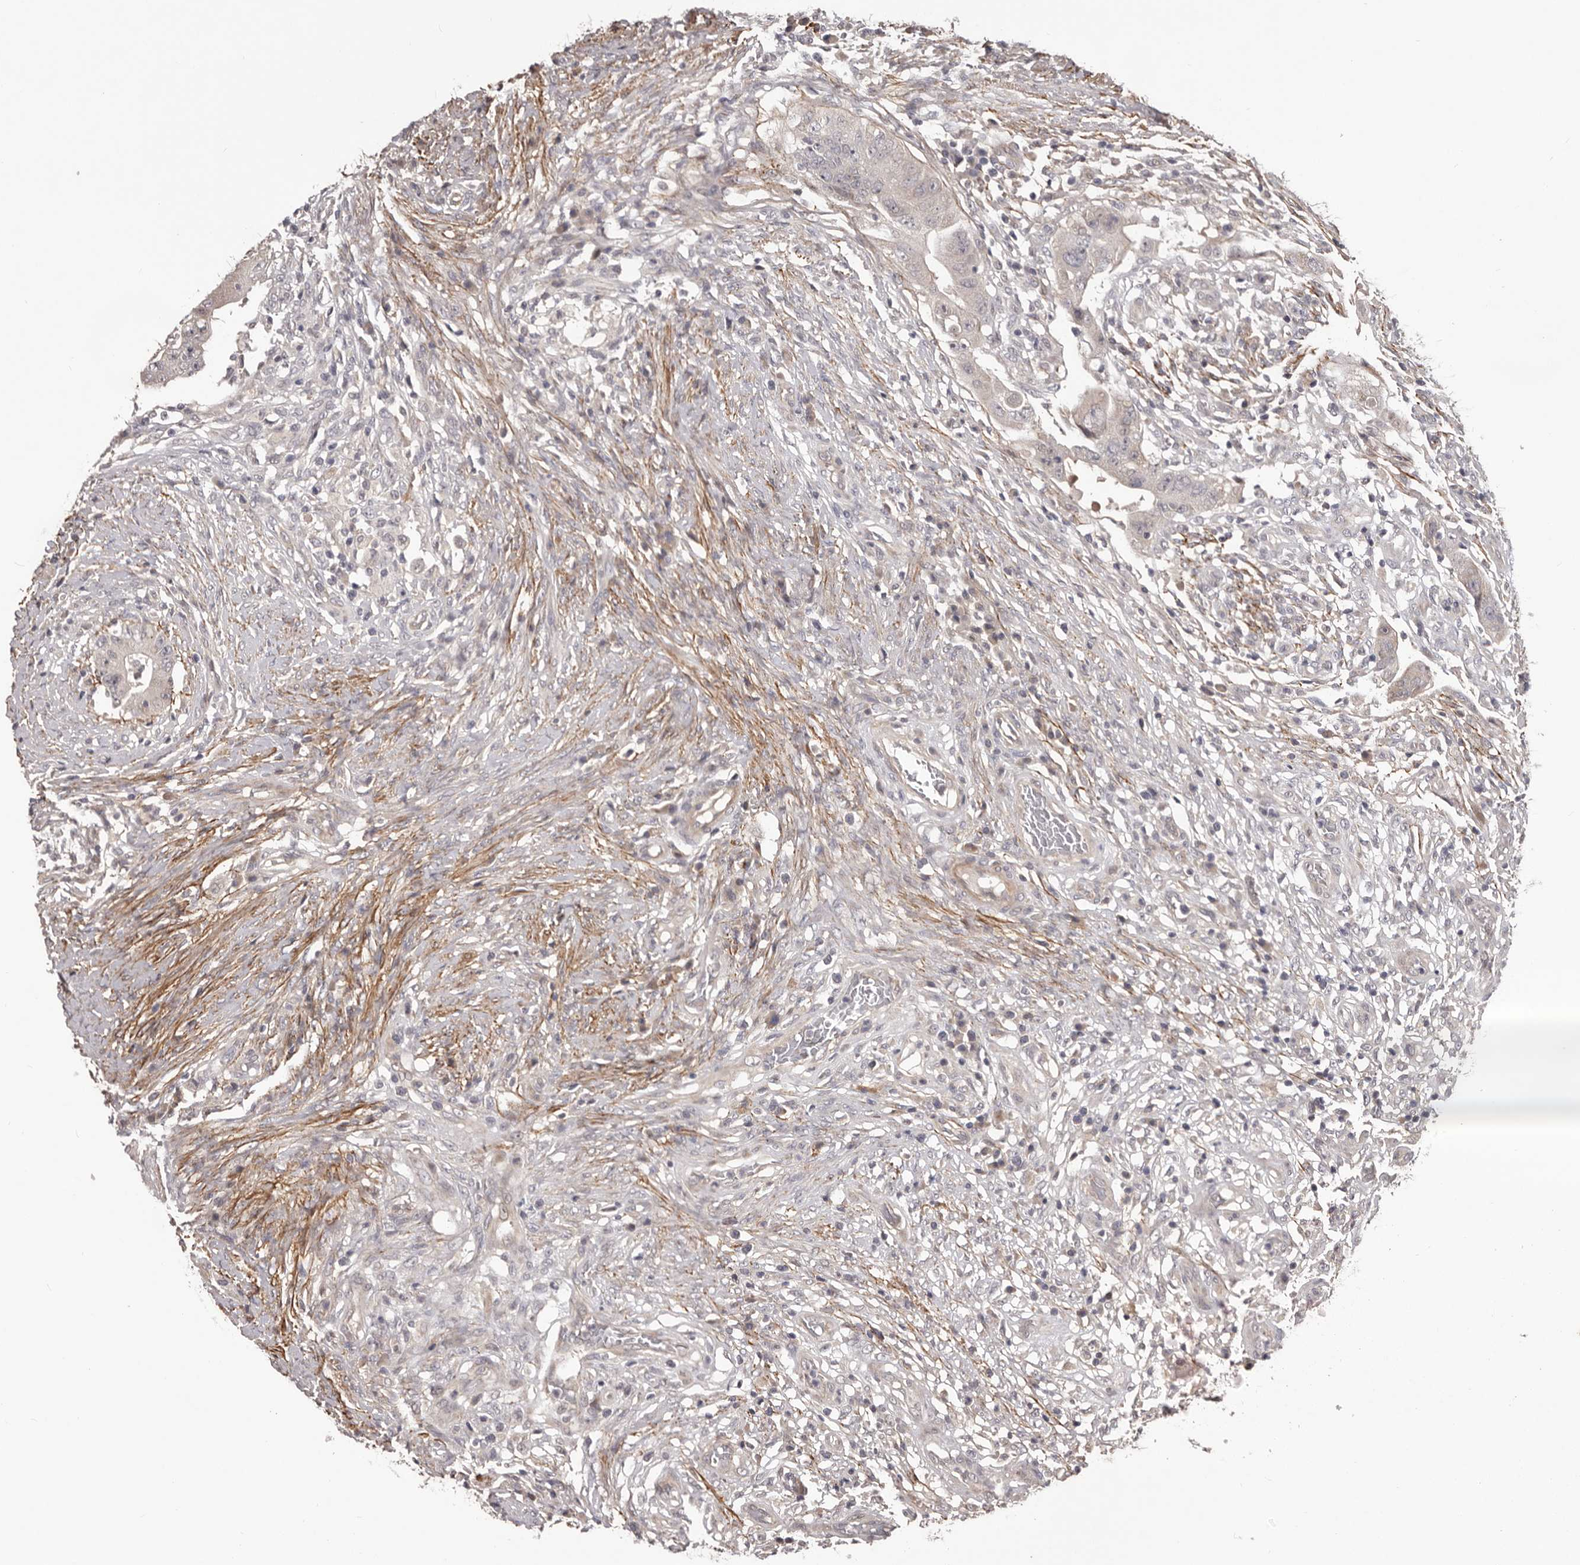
{"staining": {"intensity": "negative", "quantity": "none", "location": "none"}, "tissue": "colorectal cancer", "cell_type": "Tumor cells", "image_type": "cancer", "snomed": [{"axis": "morphology", "description": "Adenocarcinoma, NOS"}, {"axis": "topography", "description": "Rectum"}], "caption": "Protein analysis of adenocarcinoma (colorectal) shows no significant staining in tumor cells.", "gene": "HBS1L", "patient": {"sex": "female", "age": 71}}